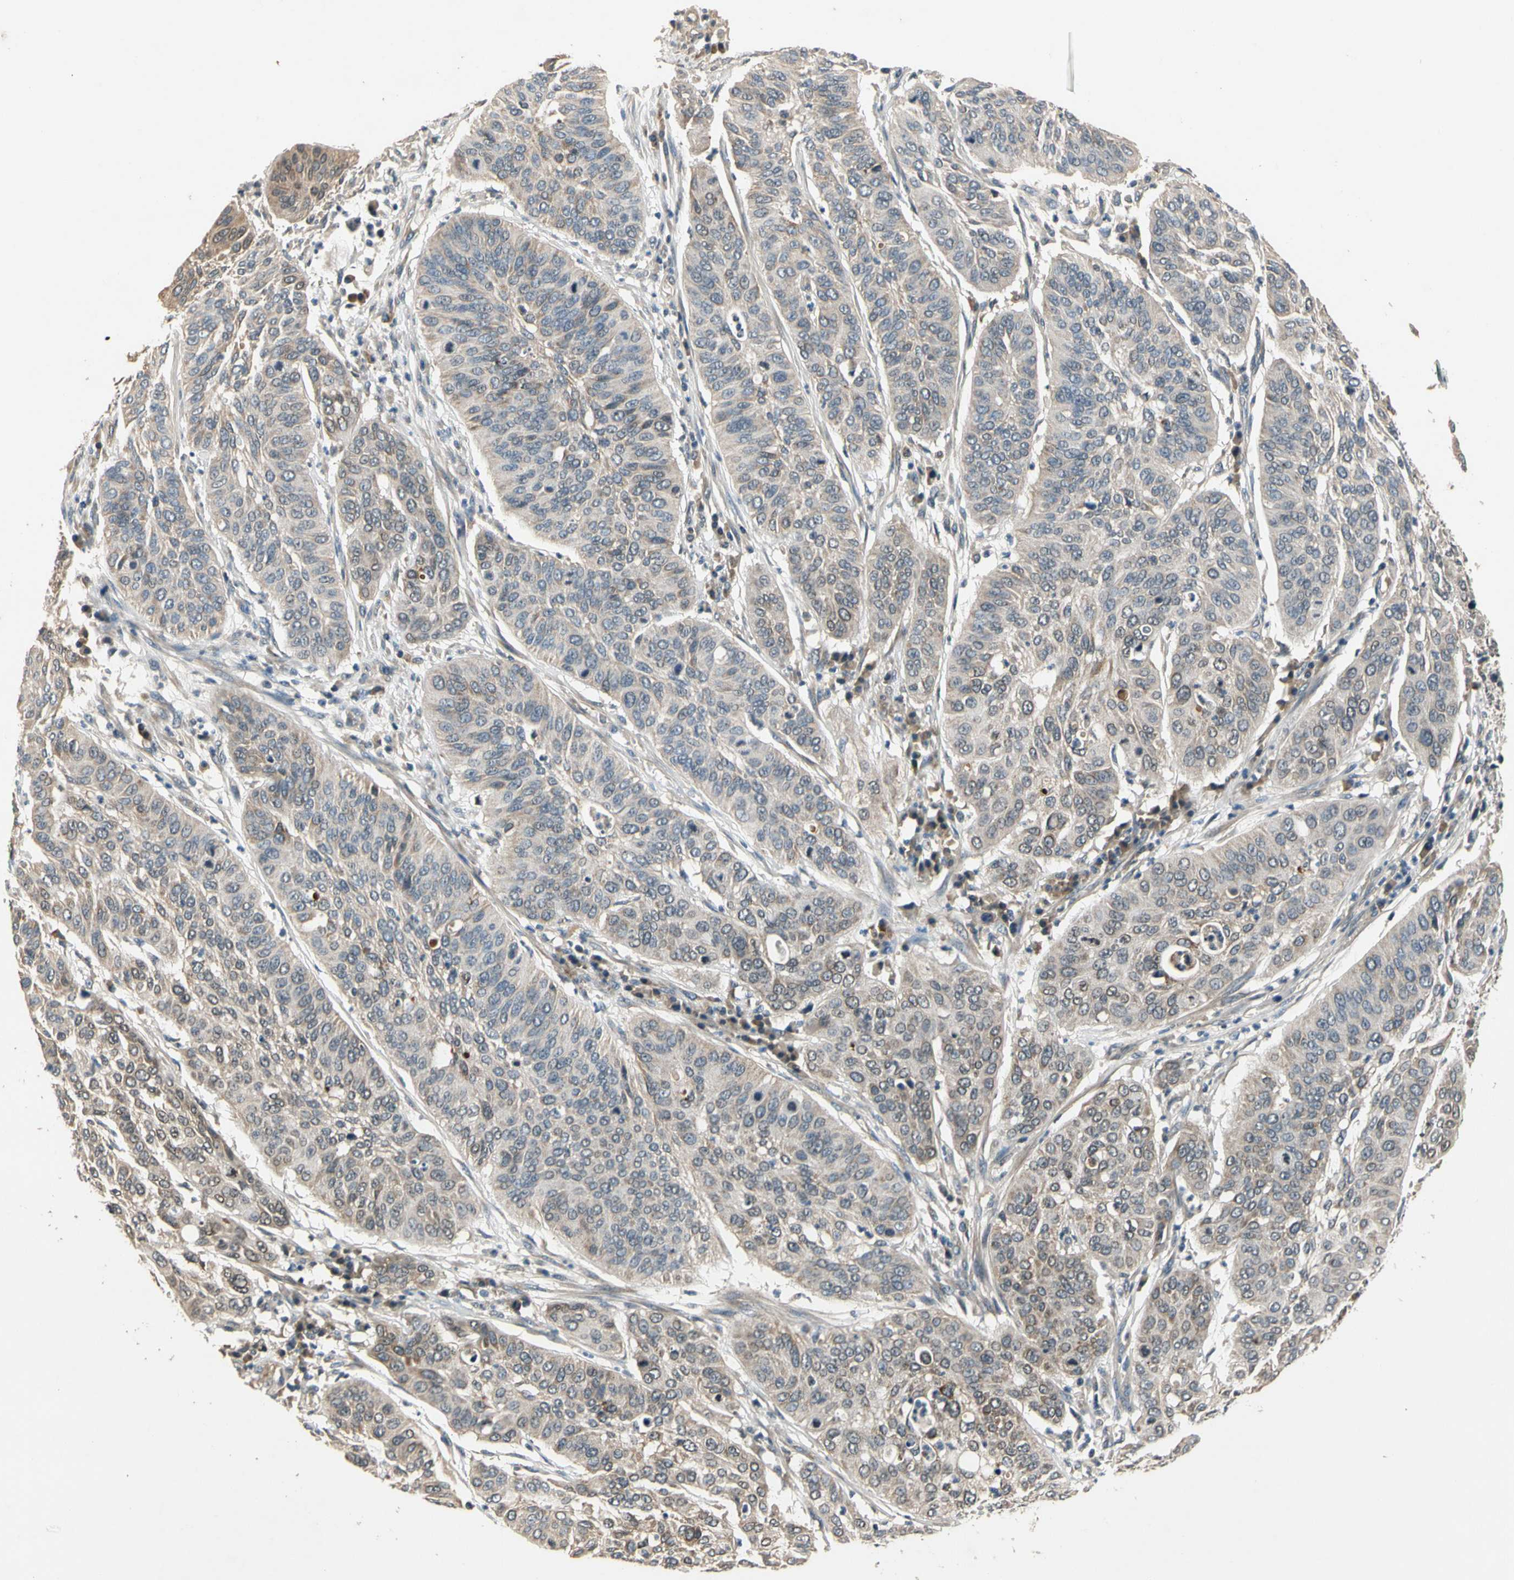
{"staining": {"intensity": "weak", "quantity": "<25%", "location": "cytoplasmic/membranous"}, "tissue": "cervical cancer", "cell_type": "Tumor cells", "image_type": "cancer", "snomed": [{"axis": "morphology", "description": "Squamous cell carcinoma, NOS"}, {"axis": "topography", "description": "Cervix"}], "caption": "Photomicrograph shows no significant protein expression in tumor cells of squamous cell carcinoma (cervical).", "gene": "ALKBH3", "patient": {"sex": "female", "age": 39}}